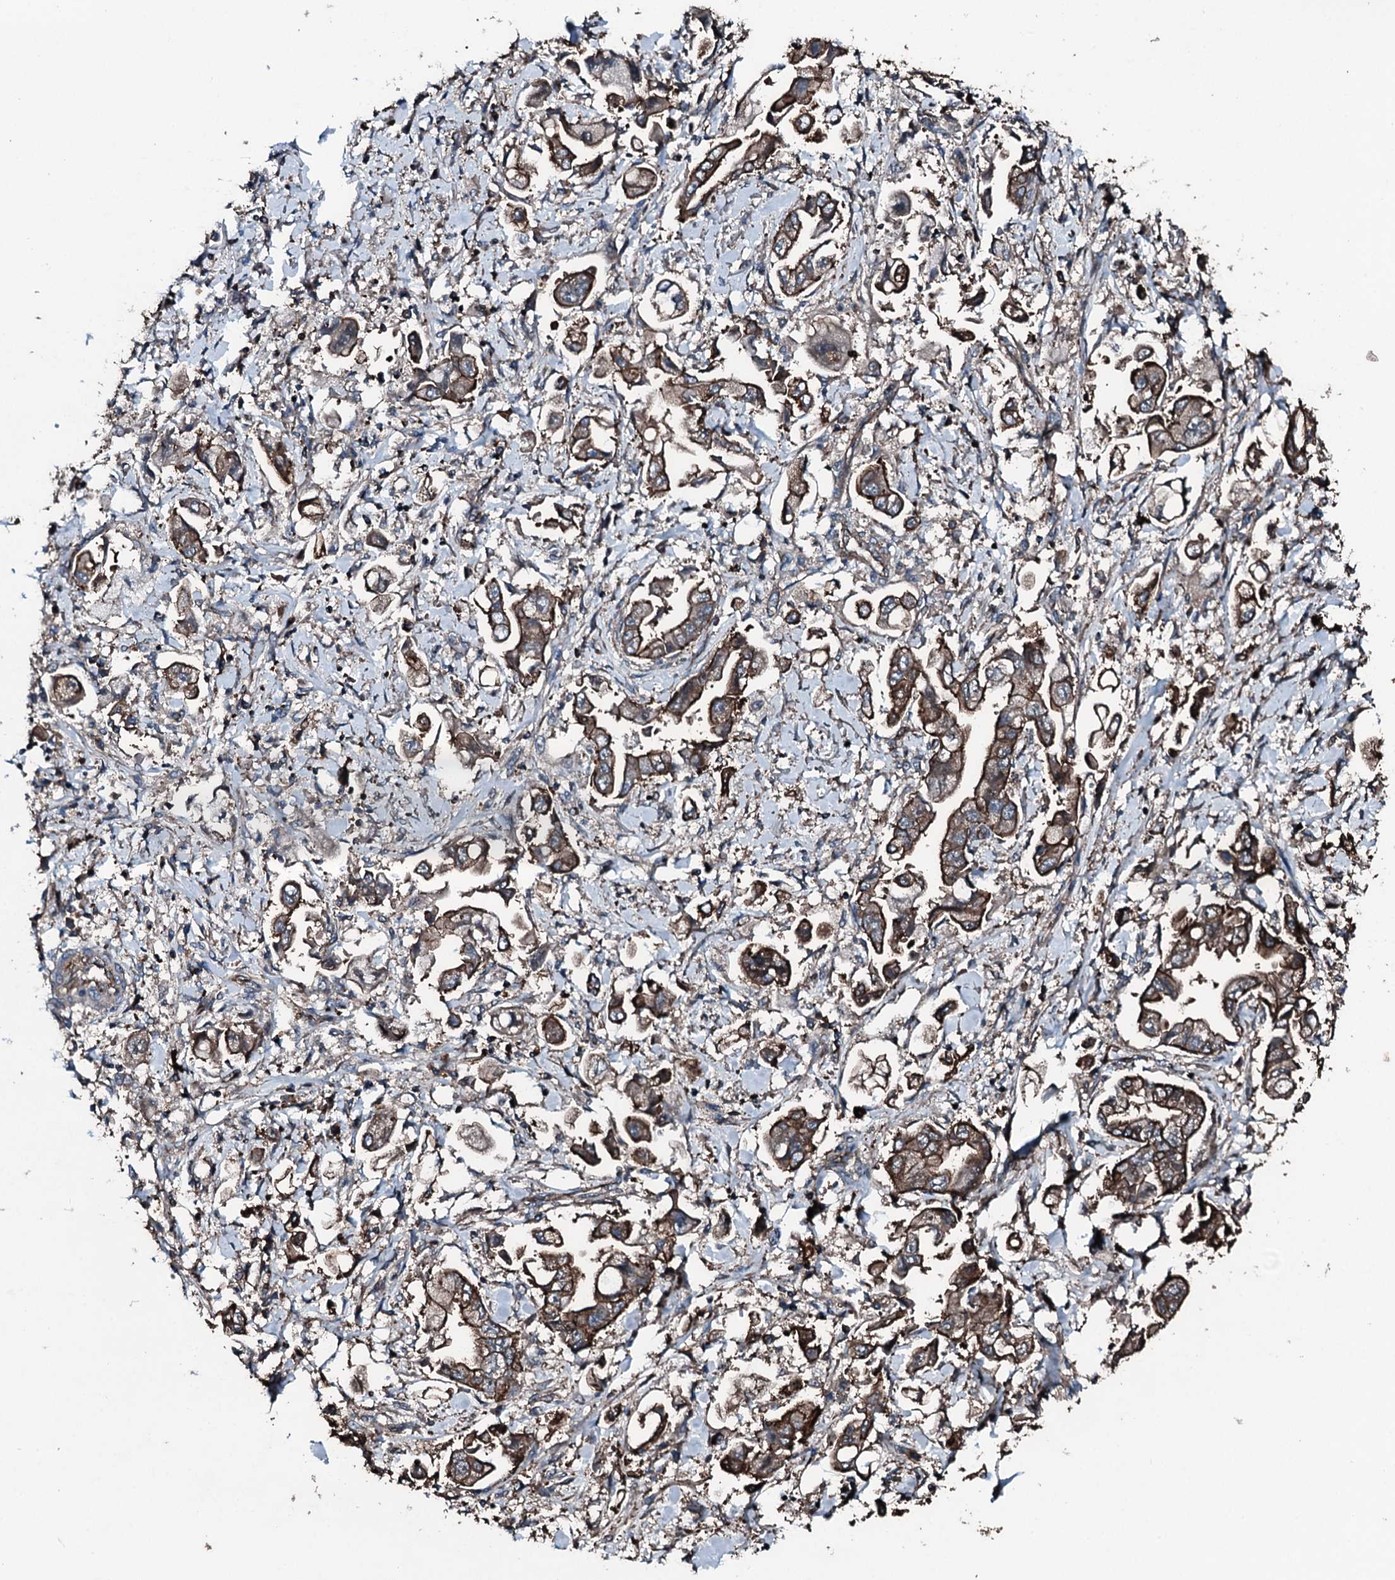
{"staining": {"intensity": "moderate", "quantity": ">75%", "location": "cytoplasmic/membranous"}, "tissue": "stomach cancer", "cell_type": "Tumor cells", "image_type": "cancer", "snomed": [{"axis": "morphology", "description": "Adenocarcinoma, NOS"}, {"axis": "topography", "description": "Stomach"}], "caption": "Stomach cancer (adenocarcinoma) stained with DAB (3,3'-diaminobenzidine) immunohistochemistry (IHC) exhibits medium levels of moderate cytoplasmic/membranous positivity in about >75% of tumor cells.", "gene": "SLC25A38", "patient": {"sex": "male", "age": 62}}